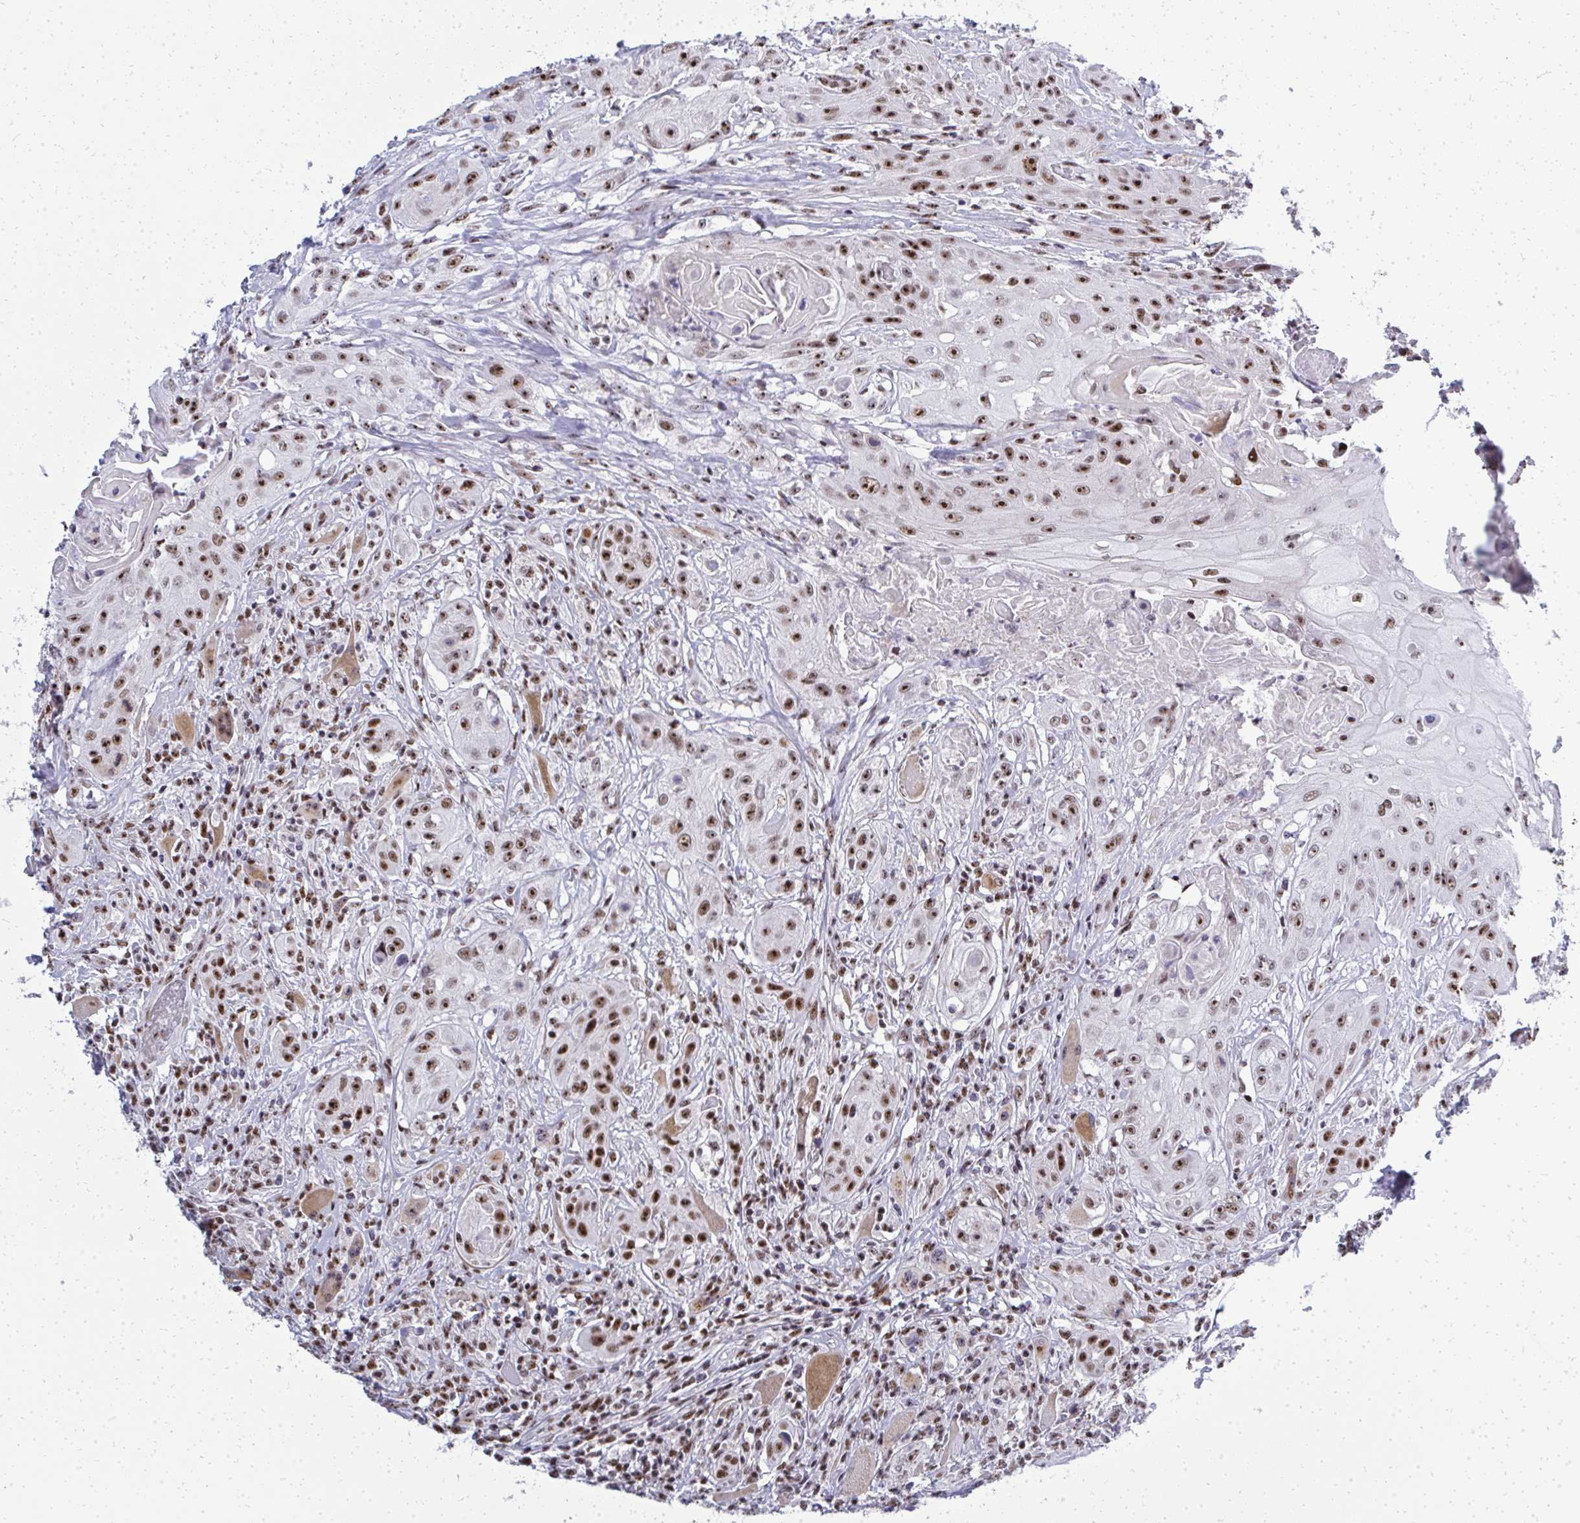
{"staining": {"intensity": "moderate", "quantity": ">75%", "location": "nuclear"}, "tissue": "head and neck cancer", "cell_type": "Tumor cells", "image_type": "cancer", "snomed": [{"axis": "morphology", "description": "Squamous cell carcinoma, NOS"}, {"axis": "topography", "description": "Oral tissue"}, {"axis": "topography", "description": "Head-Neck"}, {"axis": "topography", "description": "Neck, NOS"}], "caption": "Immunohistochemical staining of head and neck cancer reveals medium levels of moderate nuclear staining in about >75% of tumor cells.", "gene": "SIRT7", "patient": {"sex": "female", "age": 55}}